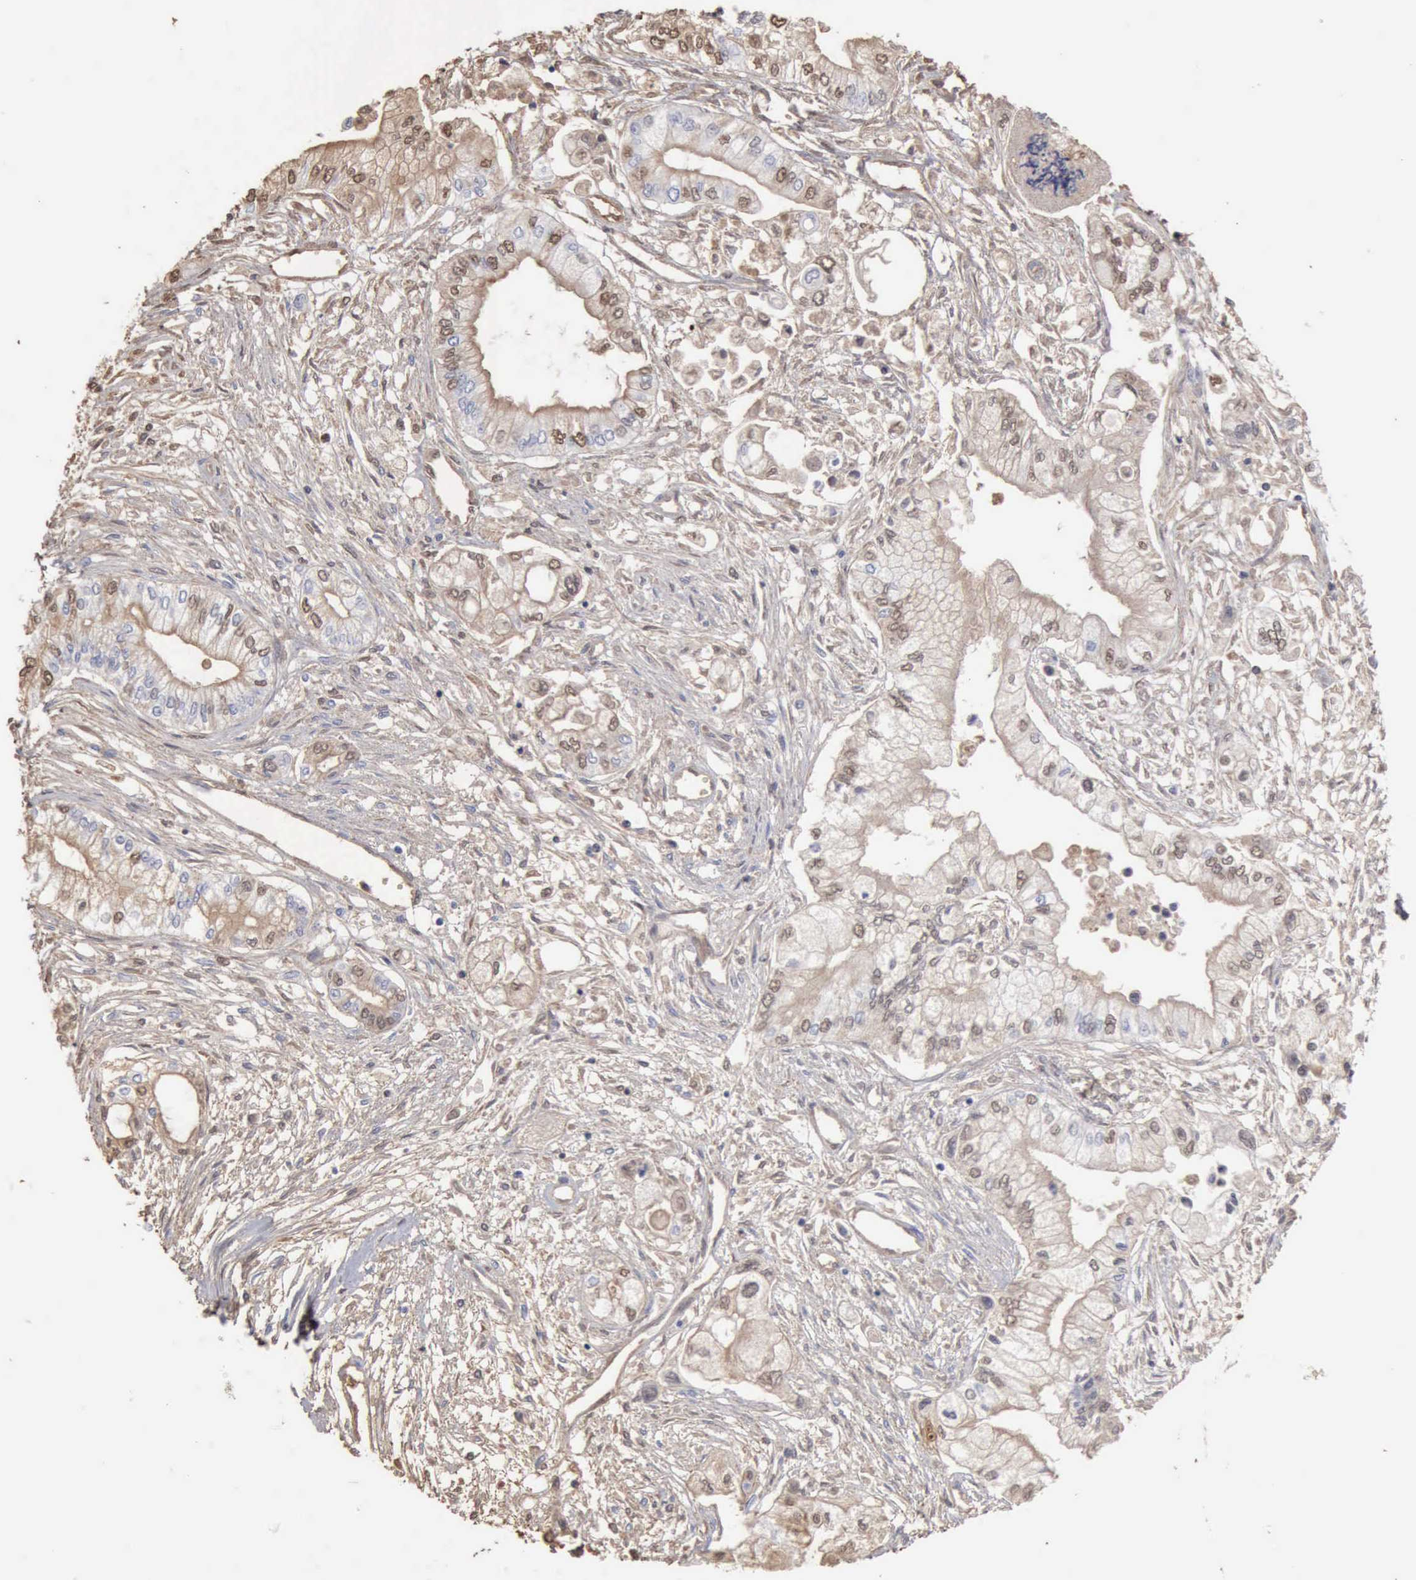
{"staining": {"intensity": "weak", "quantity": "25%-75%", "location": "cytoplasmic/membranous,nuclear"}, "tissue": "pancreatic cancer", "cell_type": "Tumor cells", "image_type": "cancer", "snomed": [{"axis": "morphology", "description": "Adenocarcinoma, NOS"}, {"axis": "topography", "description": "Pancreas"}], "caption": "Tumor cells reveal weak cytoplasmic/membranous and nuclear staining in approximately 25%-75% of cells in pancreatic cancer. The staining is performed using DAB (3,3'-diaminobenzidine) brown chromogen to label protein expression. The nuclei are counter-stained blue using hematoxylin.", "gene": "SERPINA1", "patient": {"sex": "male", "age": 79}}